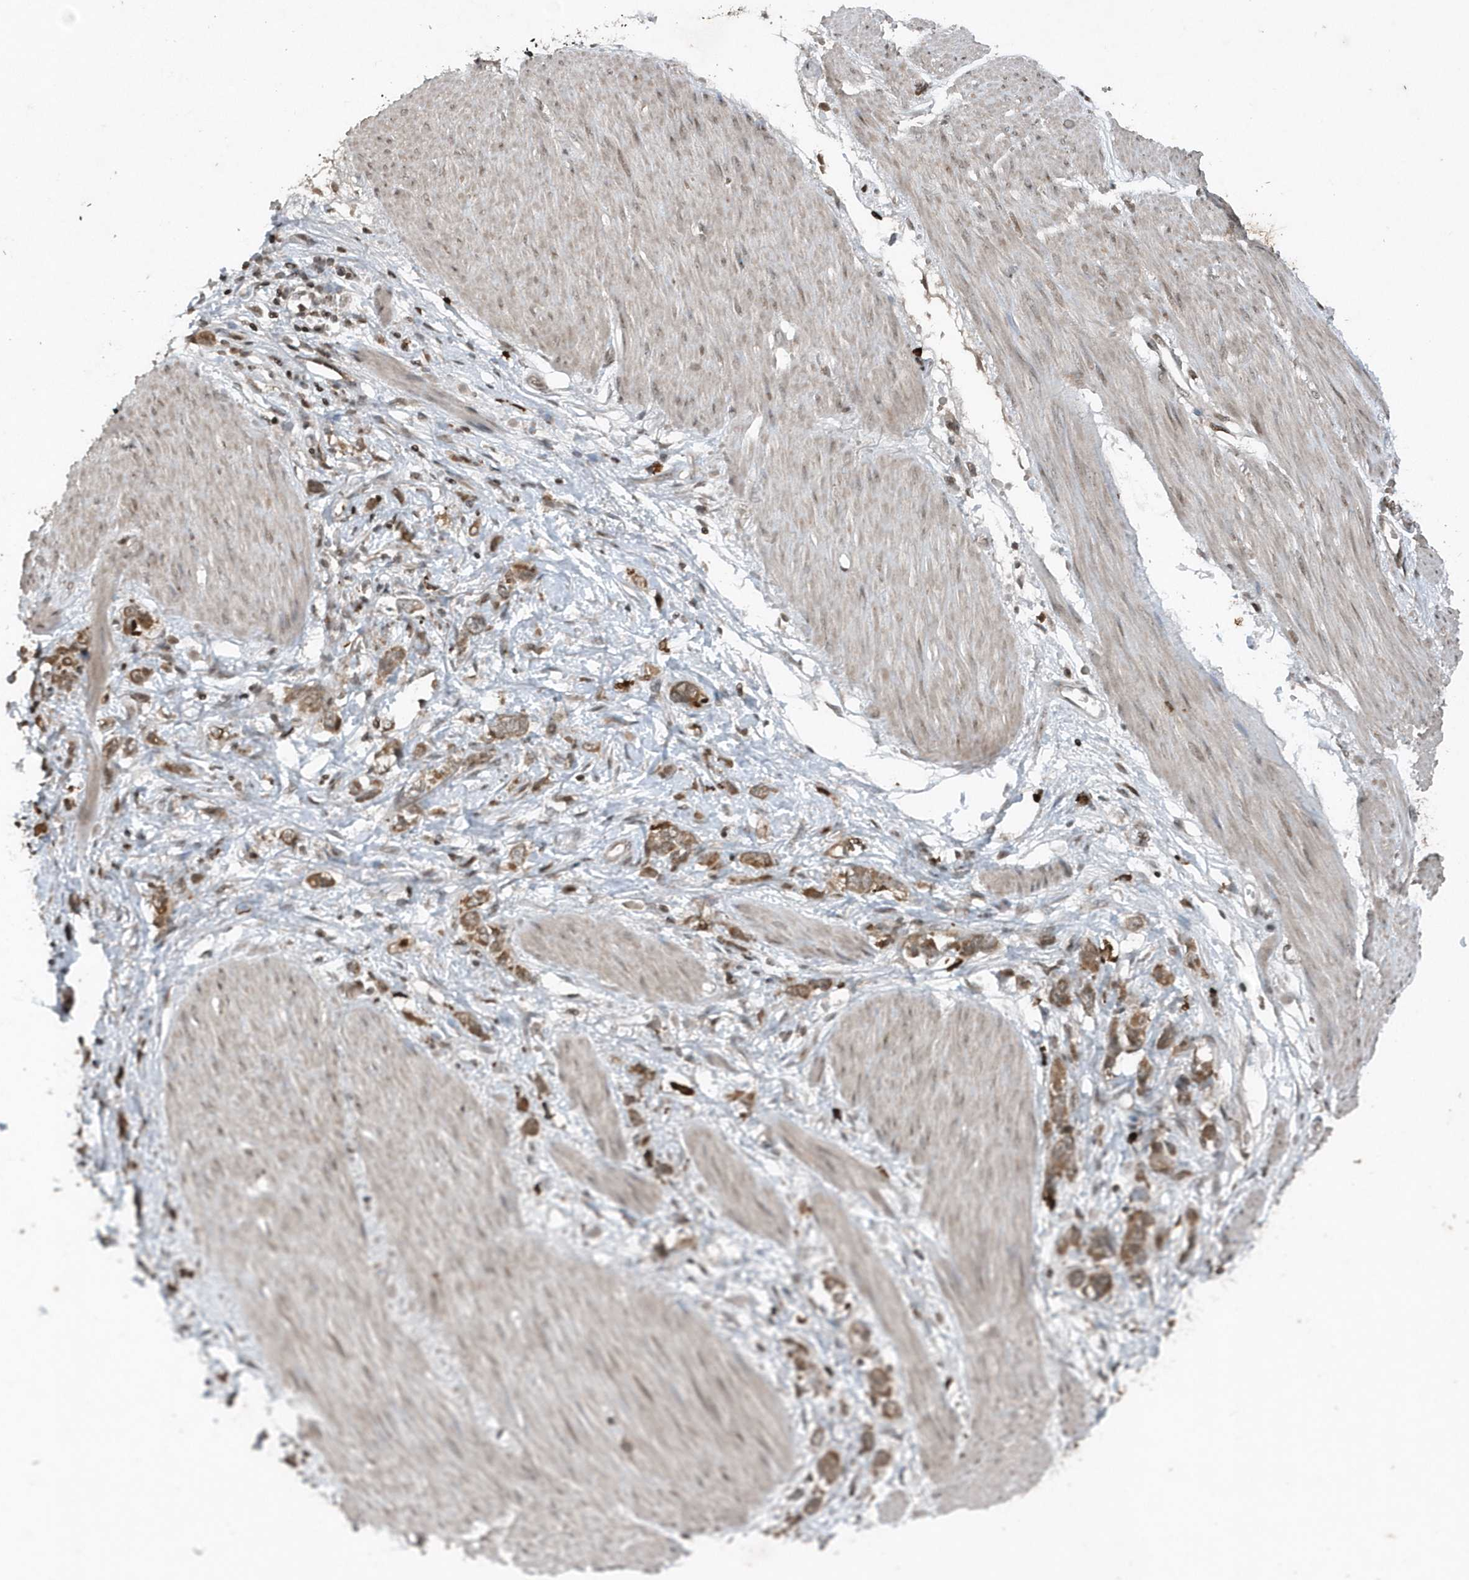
{"staining": {"intensity": "moderate", "quantity": ">75%", "location": "cytoplasmic/membranous"}, "tissue": "stomach cancer", "cell_type": "Tumor cells", "image_type": "cancer", "snomed": [{"axis": "morphology", "description": "Adenocarcinoma, NOS"}, {"axis": "topography", "description": "Stomach"}], "caption": "Stomach adenocarcinoma stained with a brown dye demonstrates moderate cytoplasmic/membranous positive staining in about >75% of tumor cells.", "gene": "EIF2B1", "patient": {"sex": "female", "age": 76}}